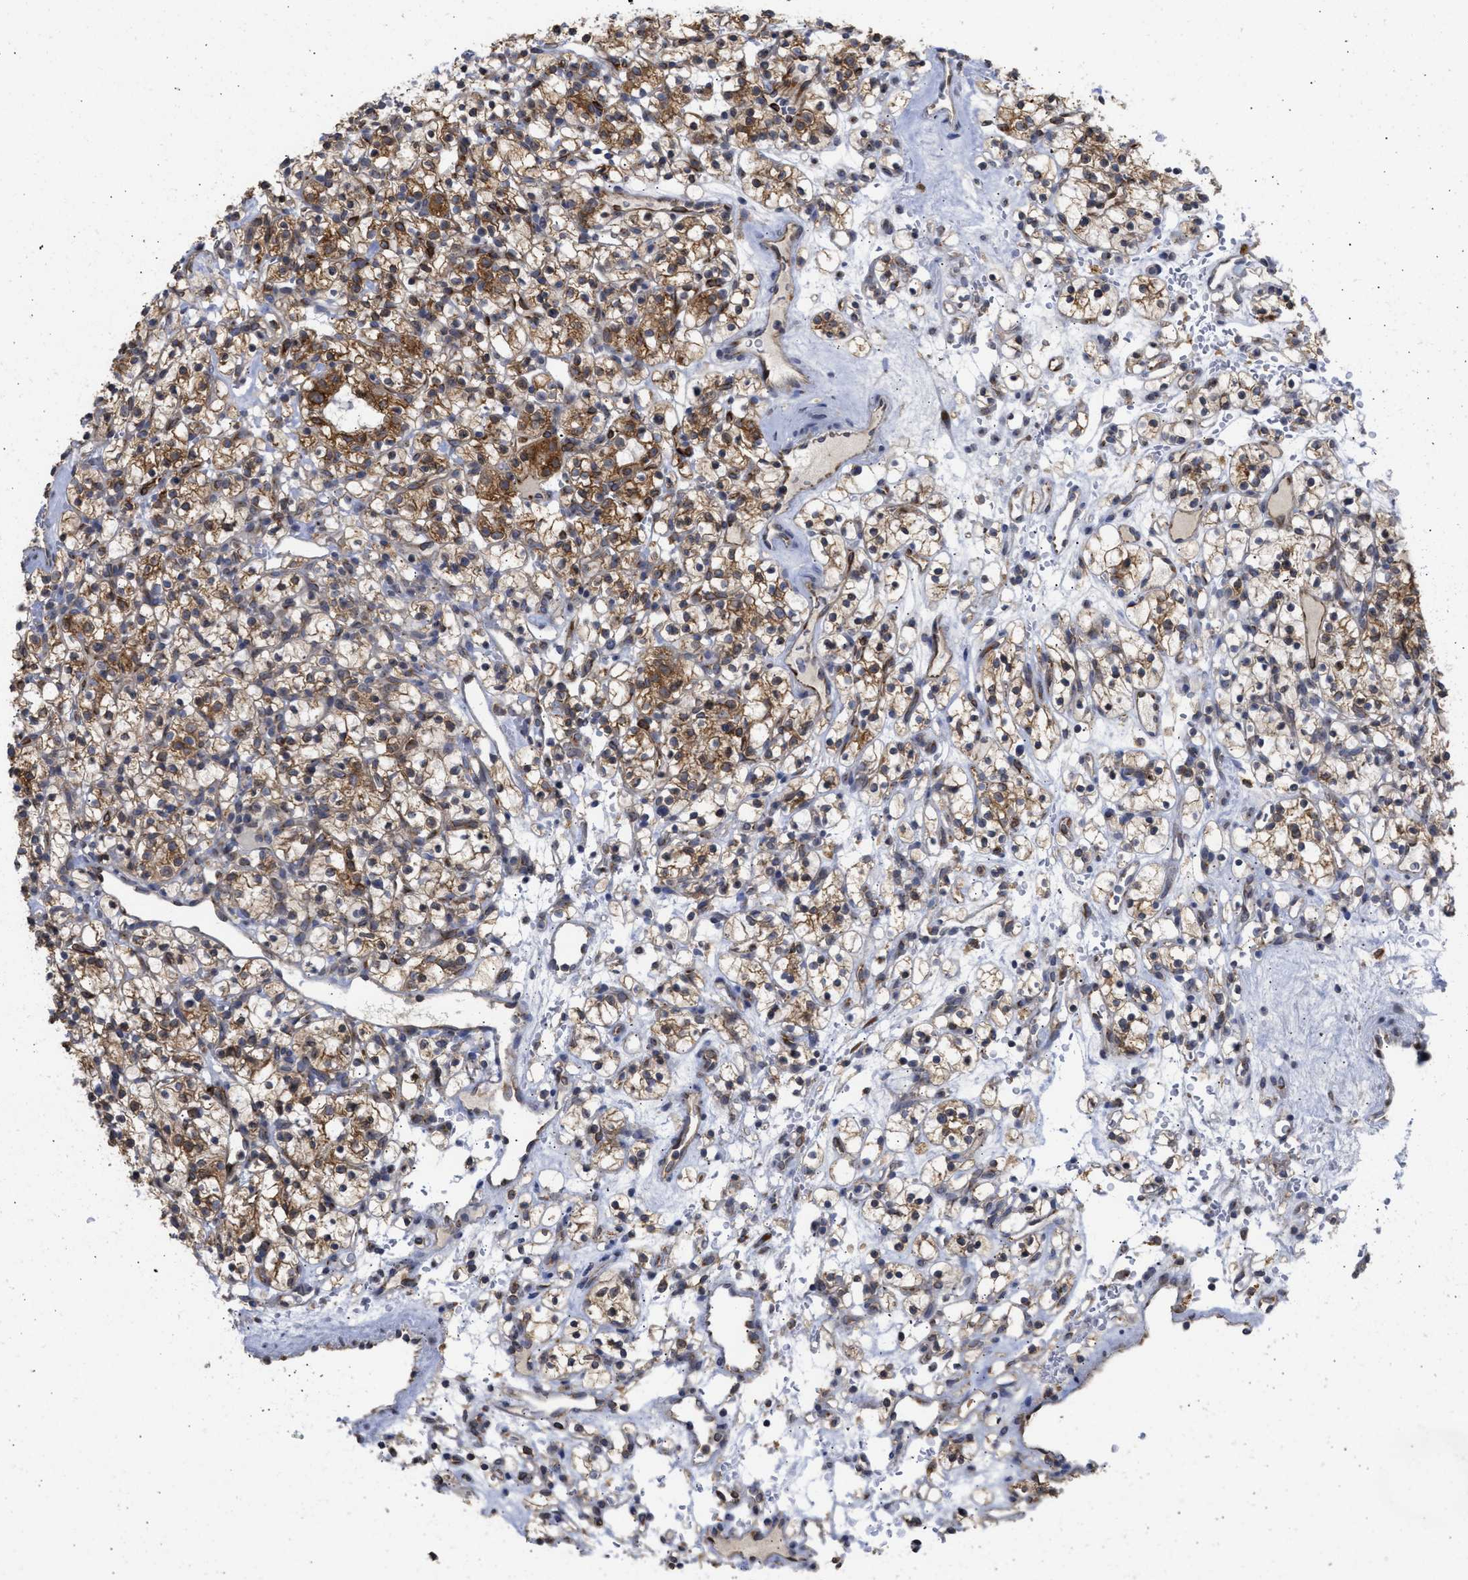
{"staining": {"intensity": "strong", "quantity": "25%-75%", "location": "cytoplasmic/membranous"}, "tissue": "renal cancer", "cell_type": "Tumor cells", "image_type": "cancer", "snomed": [{"axis": "morphology", "description": "Adenocarcinoma, NOS"}, {"axis": "topography", "description": "Kidney"}], "caption": "Strong cytoplasmic/membranous protein positivity is seen in about 25%-75% of tumor cells in adenocarcinoma (renal).", "gene": "DNAJC1", "patient": {"sex": "female", "age": 57}}